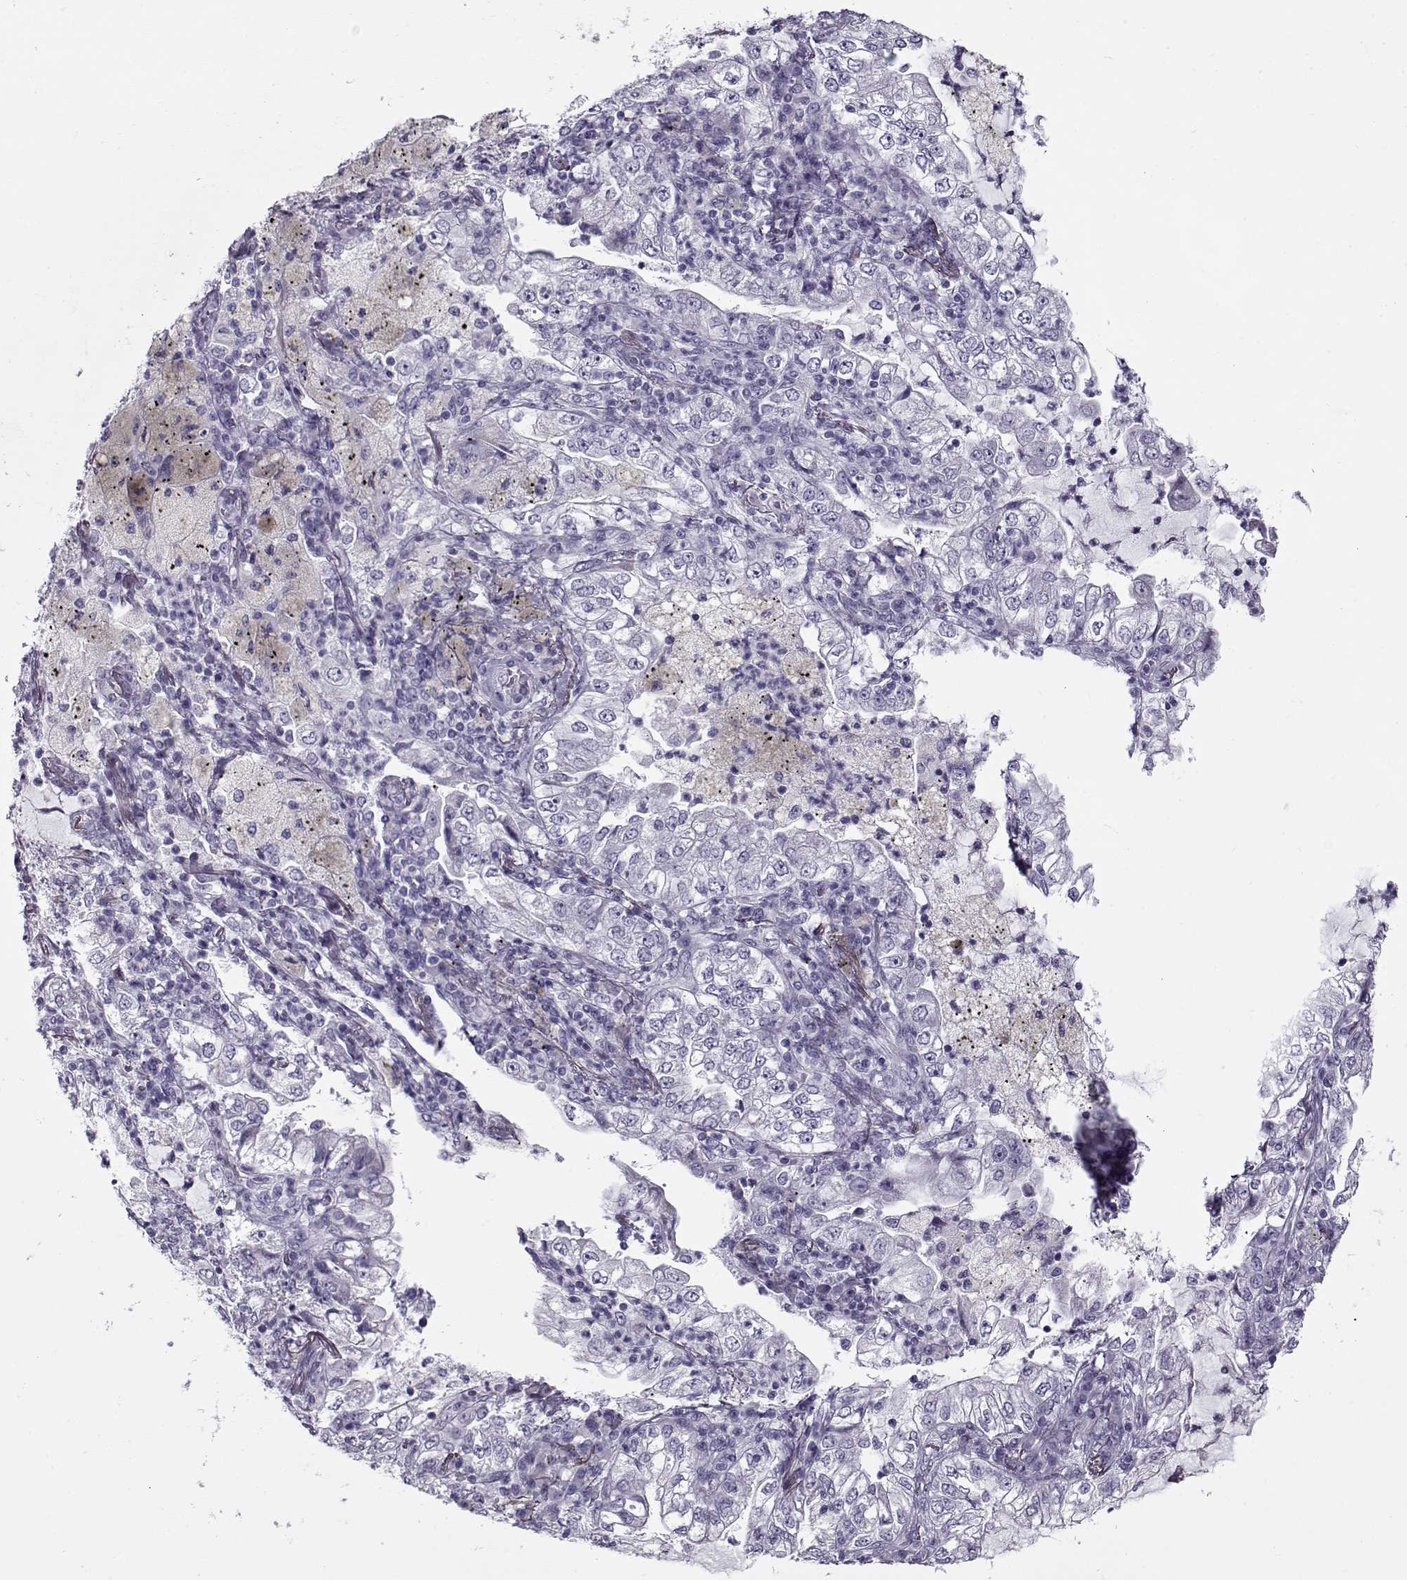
{"staining": {"intensity": "negative", "quantity": "none", "location": "none"}, "tissue": "lung cancer", "cell_type": "Tumor cells", "image_type": "cancer", "snomed": [{"axis": "morphology", "description": "Adenocarcinoma, NOS"}, {"axis": "topography", "description": "Lung"}], "caption": "Image shows no protein expression in tumor cells of adenocarcinoma (lung) tissue.", "gene": "GAGE2A", "patient": {"sex": "female", "age": 73}}